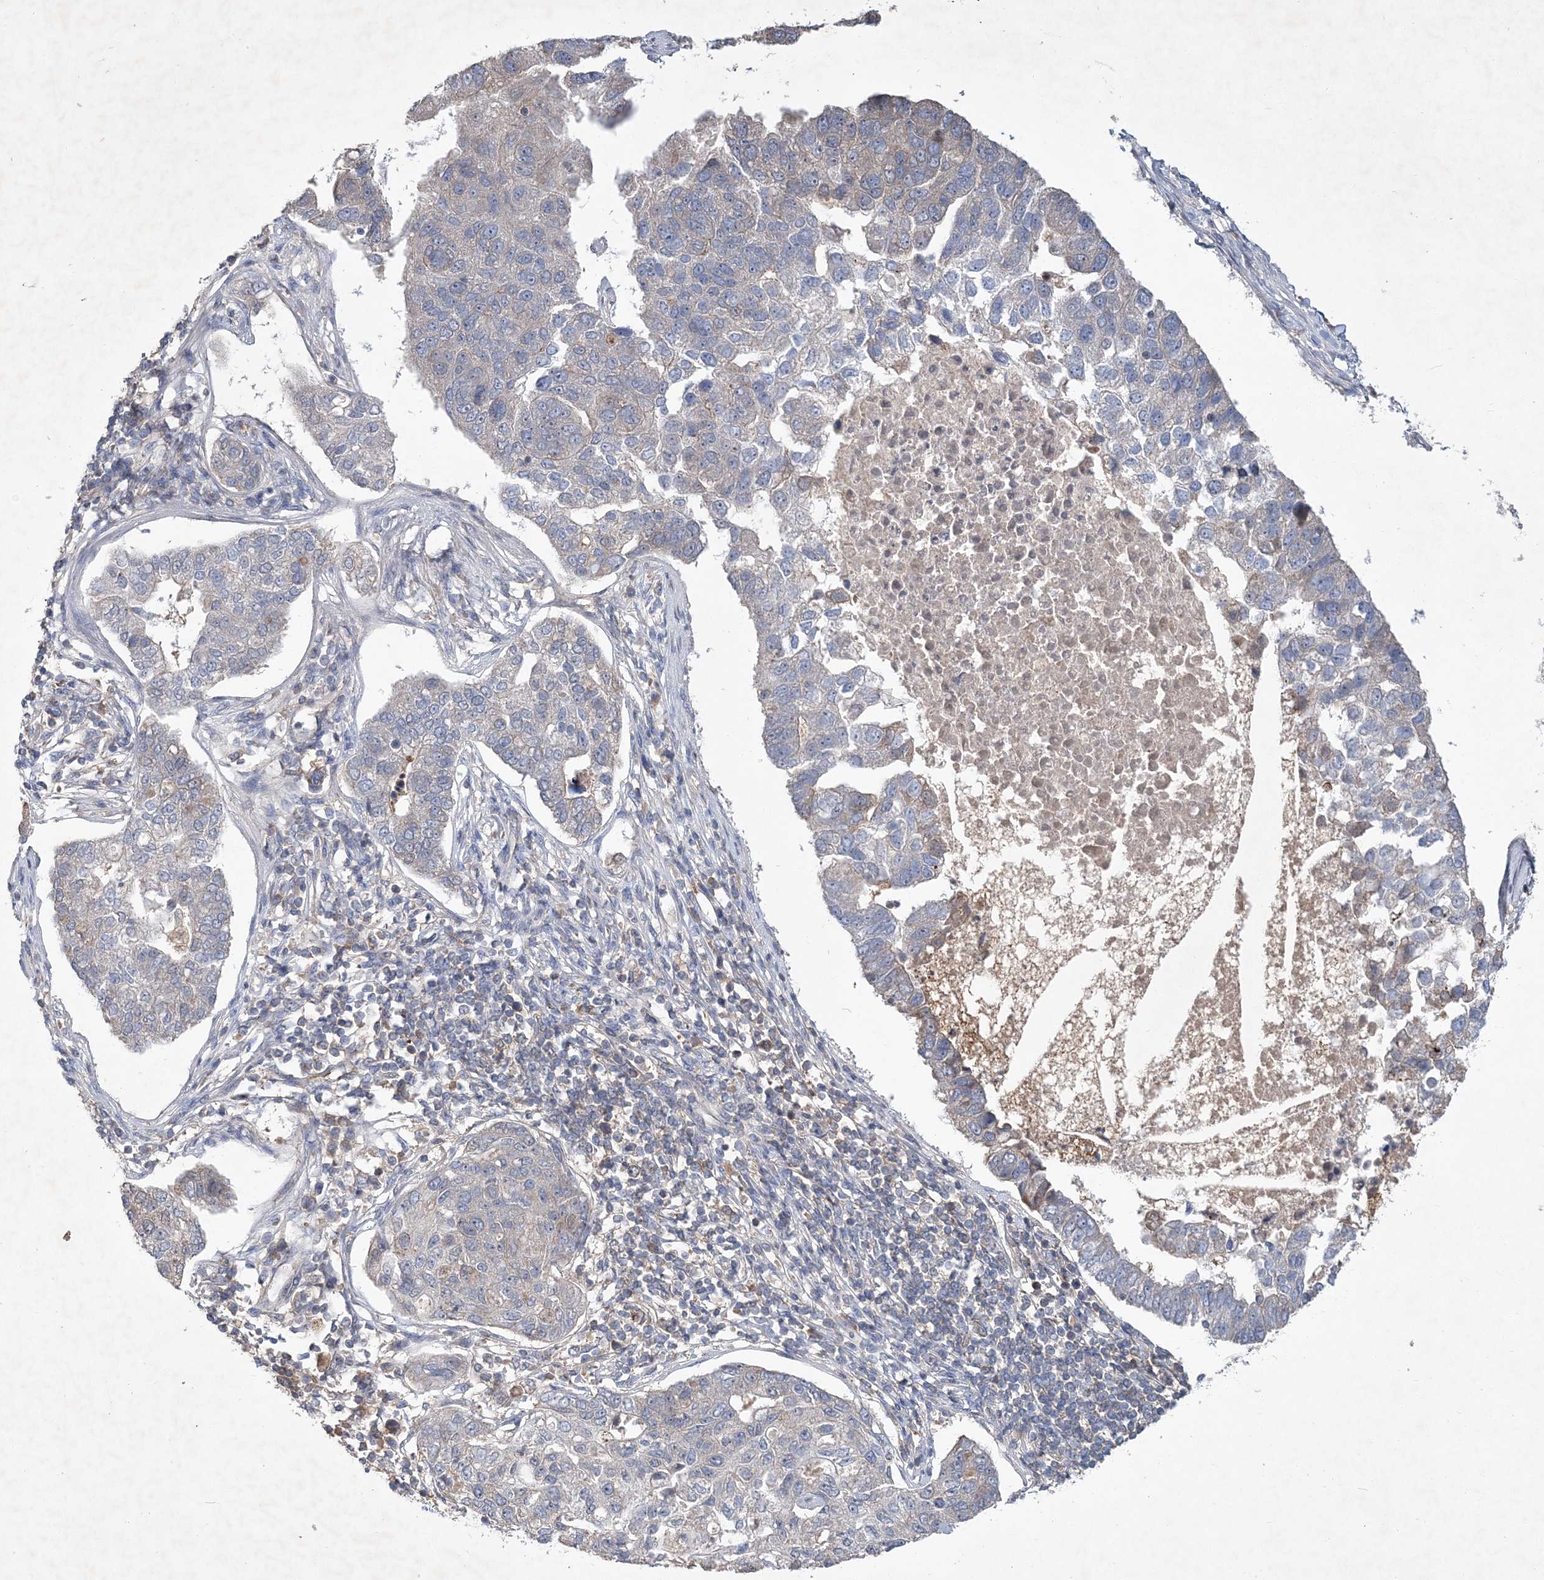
{"staining": {"intensity": "negative", "quantity": "none", "location": "none"}, "tissue": "pancreatic cancer", "cell_type": "Tumor cells", "image_type": "cancer", "snomed": [{"axis": "morphology", "description": "Adenocarcinoma, NOS"}, {"axis": "topography", "description": "Pancreas"}], "caption": "Immunohistochemistry photomicrograph of pancreatic adenocarcinoma stained for a protein (brown), which demonstrates no expression in tumor cells.", "gene": "RNF25", "patient": {"sex": "female", "age": 61}}